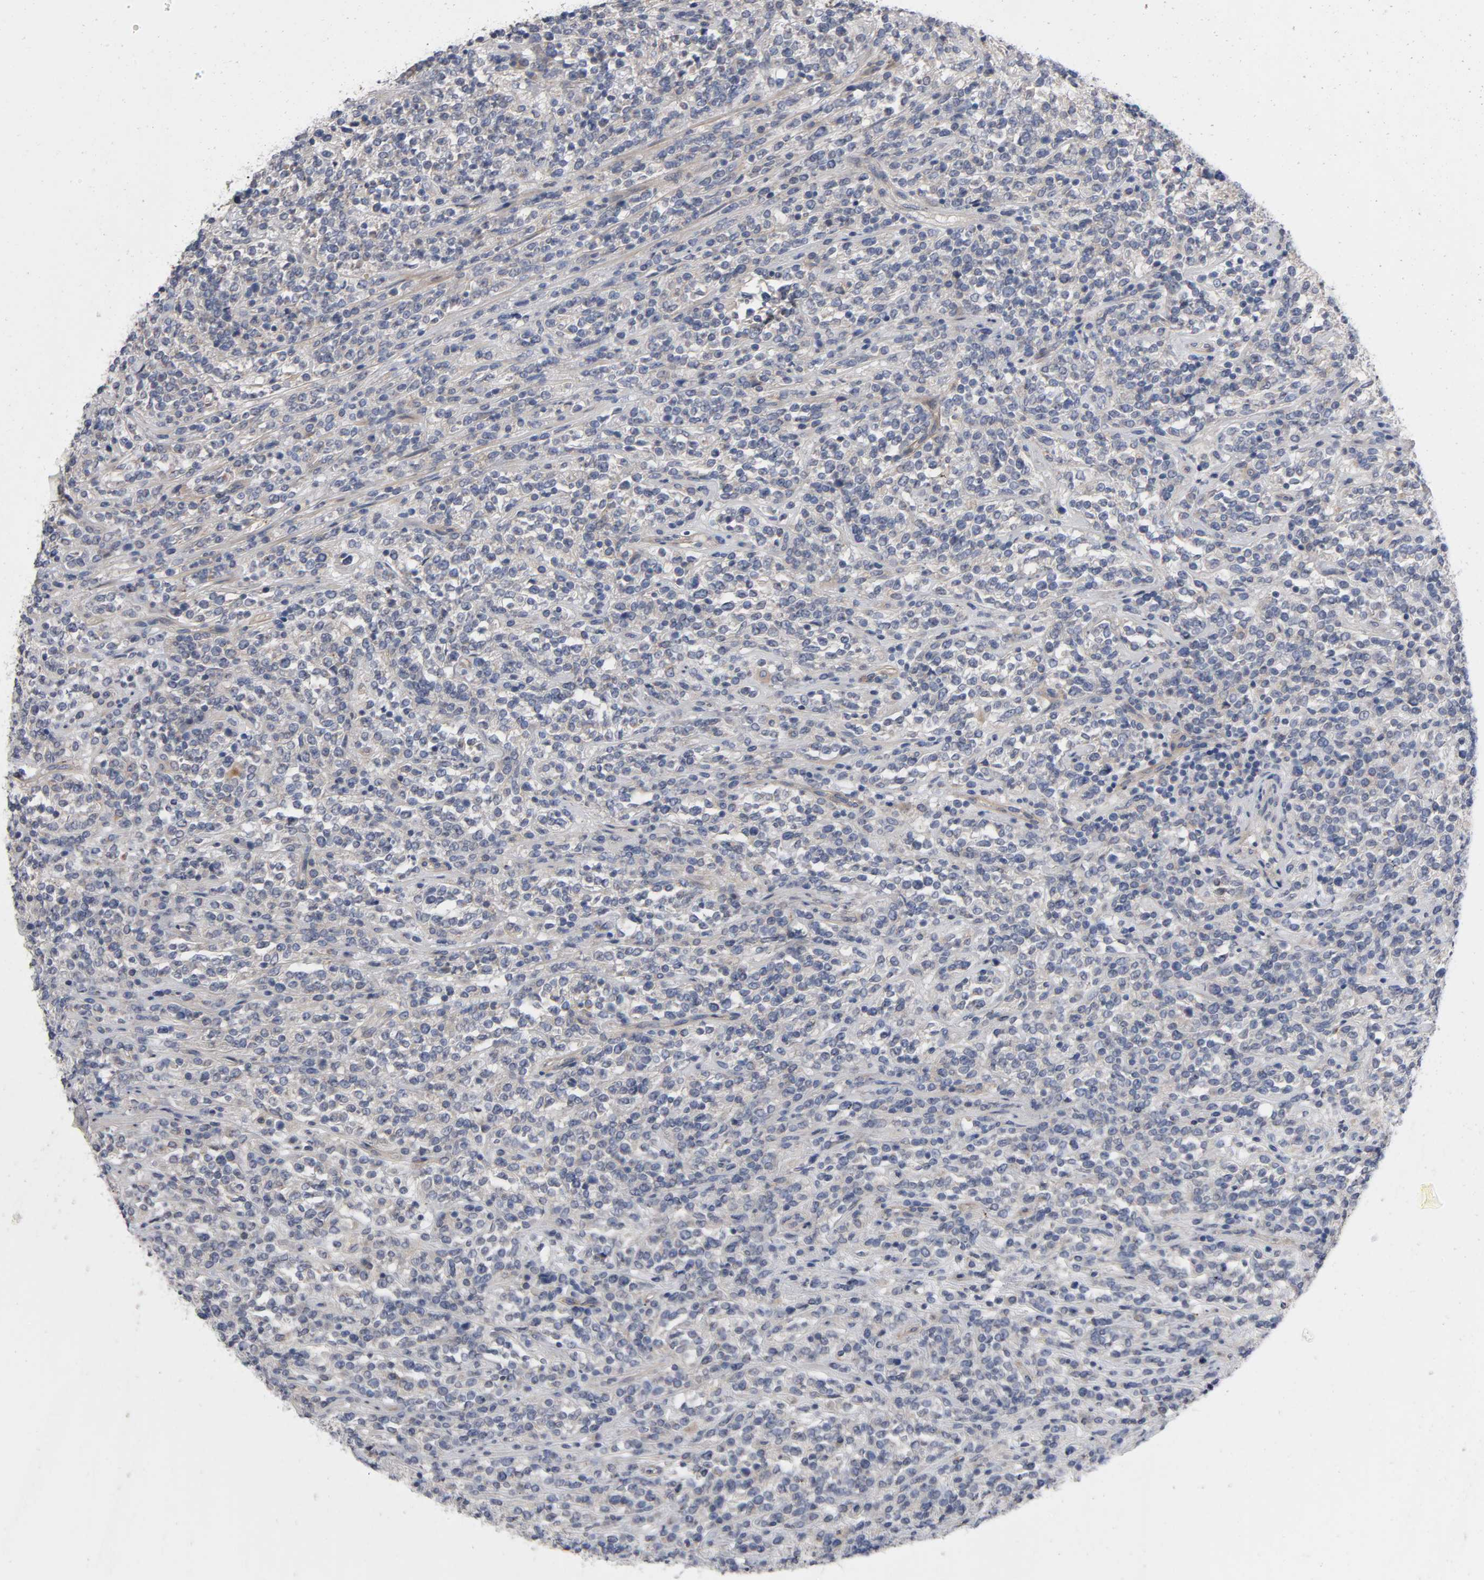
{"staining": {"intensity": "weak", "quantity": "<25%", "location": "cytoplasmic/membranous"}, "tissue": "lymphoma", "cell_type": "Tumor cells", "image_type": "cancer", "snomed": [{"axis": "morphology", "description": "Malignant lymphoma, non-Hodgkin's type, High grade"}, {"axis": "topography", "description": "Soft tissue"}], "caption": "A photomicrograph of high-grade malignant lymphoma, non-Hodgkin's type stained for a protein displays no brown staining in tumor cells.", "gene": "CCDC134", "patient": {"sex": "male", "age": 18}}